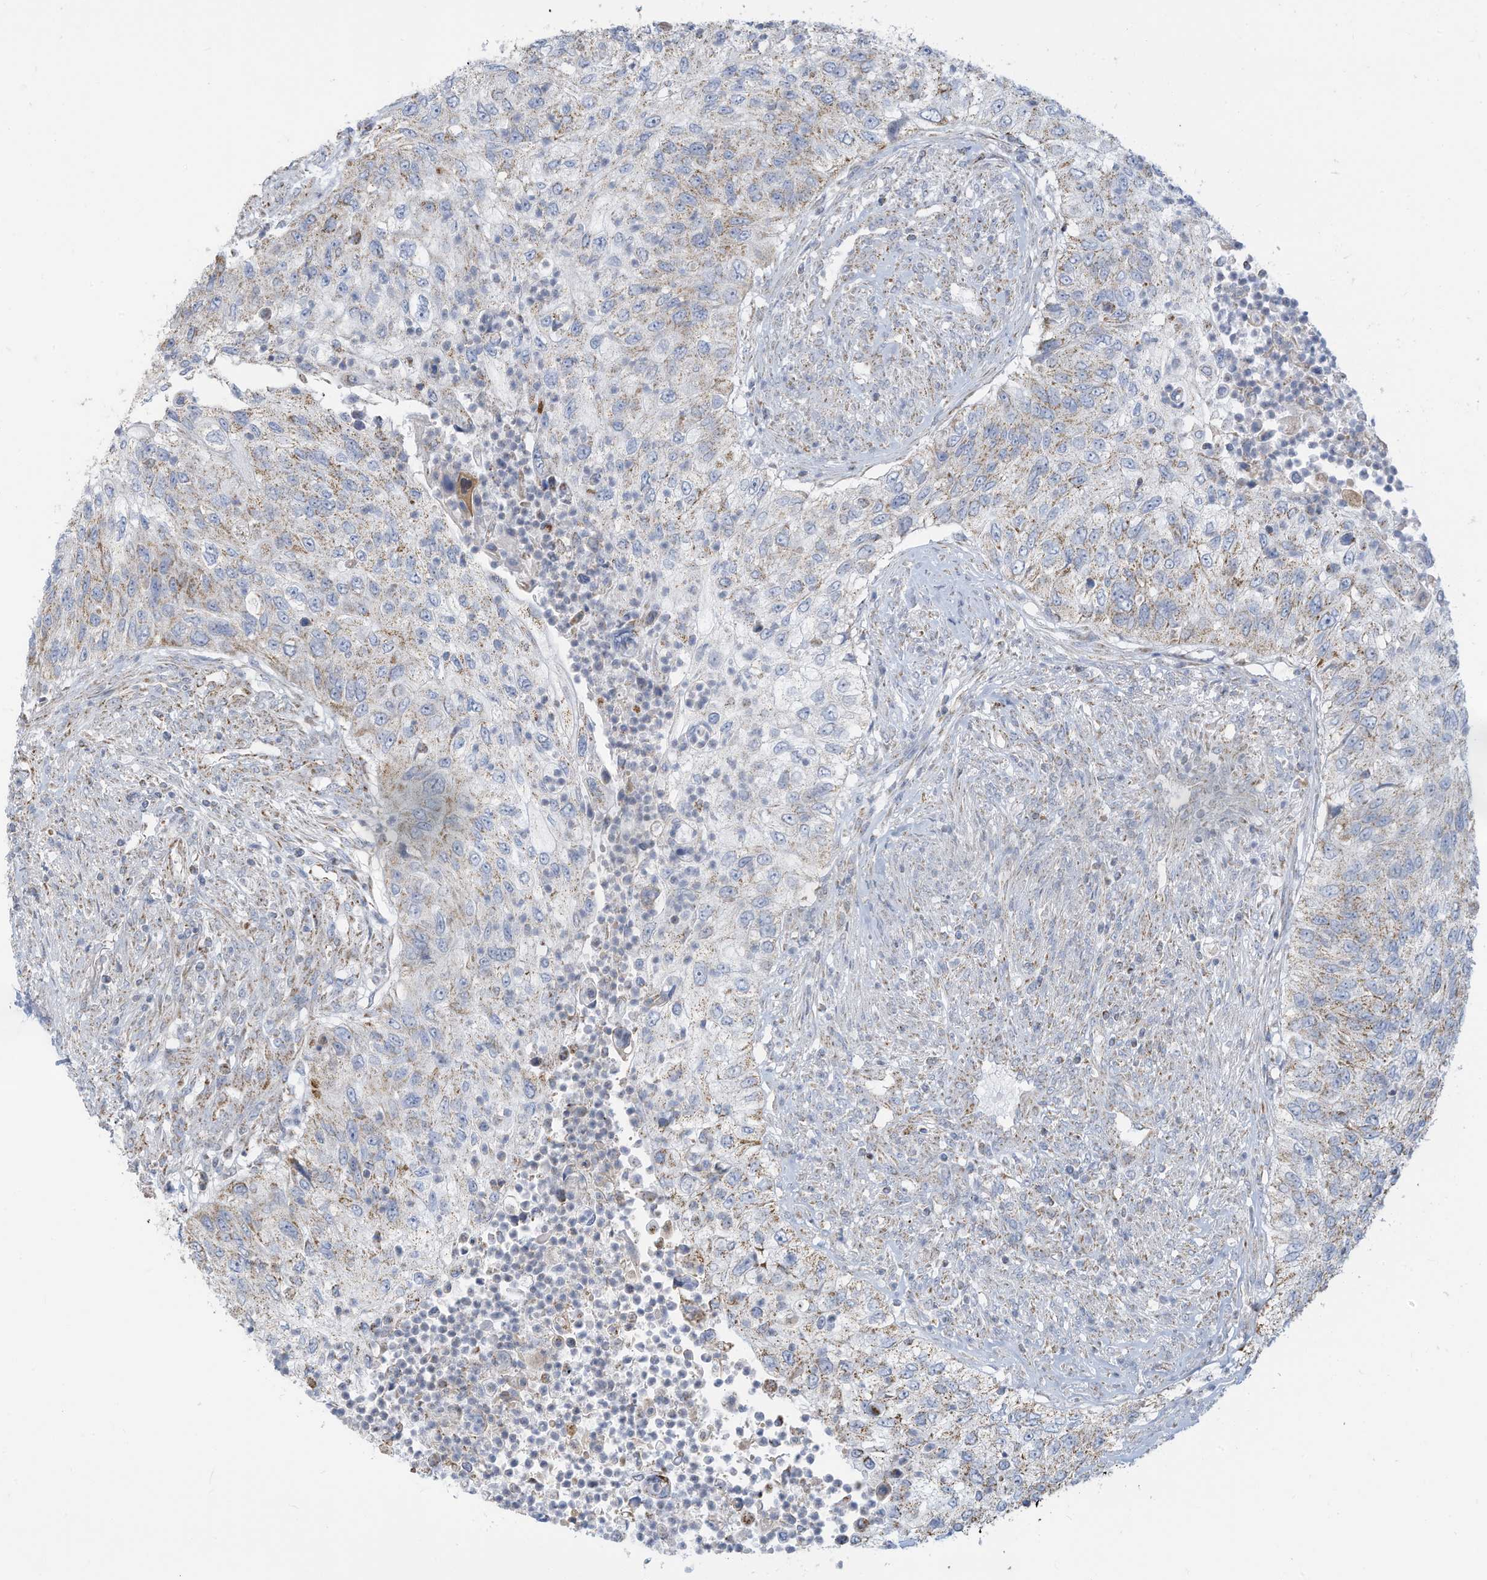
{"staining": {"intensity": "moderate", "quantity": "<25%", "location": "cytoplasmic/membranous"}, "tissue": "urothelial cancer", "cell_type": "Tumor cells", "image_type": "cancer", "snomed": [{"axis": "morphology", "description": "Urothelial carcinoma, High grade"}, {"axis": "topography", "description": "Urinary bladder"}], "caption": "This micrograph displays immunohistochemistry staining of urothelial cancer, with low moderate cytoplasmic/membranous expression in approximately <25% of tumor cells.", "gene": "NLN", "patient": {"sex": "female", "age": 60}}